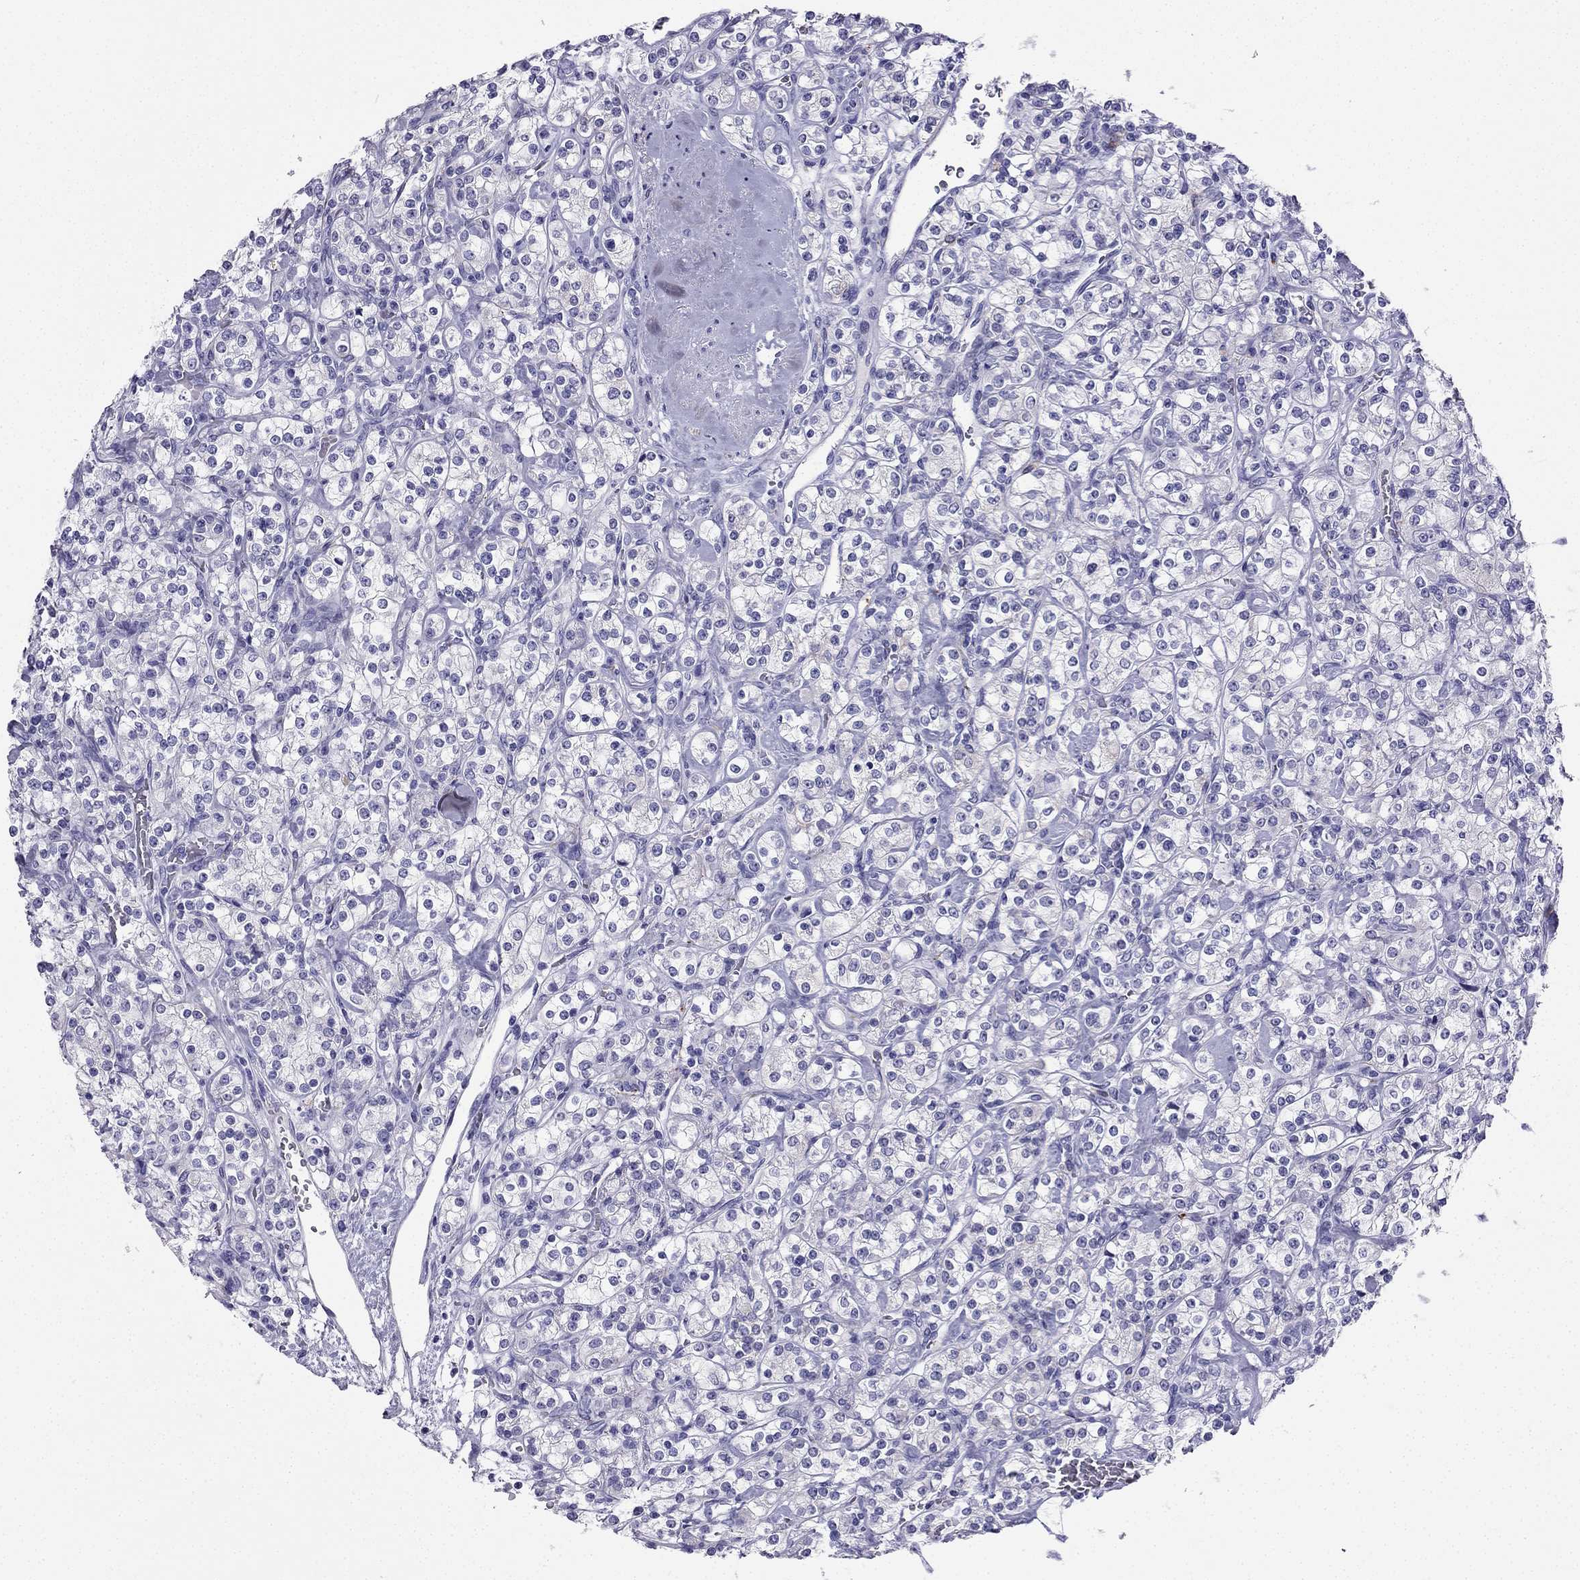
{"staining": {"intensity": "negative", "quantity": "none", "location": "none"}, "tissue": "renal cancer", "cell_type": "Tumor cells", "image_type": "cancer", "snomed": [{"axis": "morphology", "description": "Adenocarcinoma, NOS"}, {"axis": "topography", "description": "Kidney"}], "caption": "Immunohistochemistry photomicrograph of neoplastic tissue: renal cancer (adenocarcinoma) stained with DAB displays no significant protein expression in tumor cells.", "gene": "SLC18A2", "patient": {"sex": "male", "age": 77}}